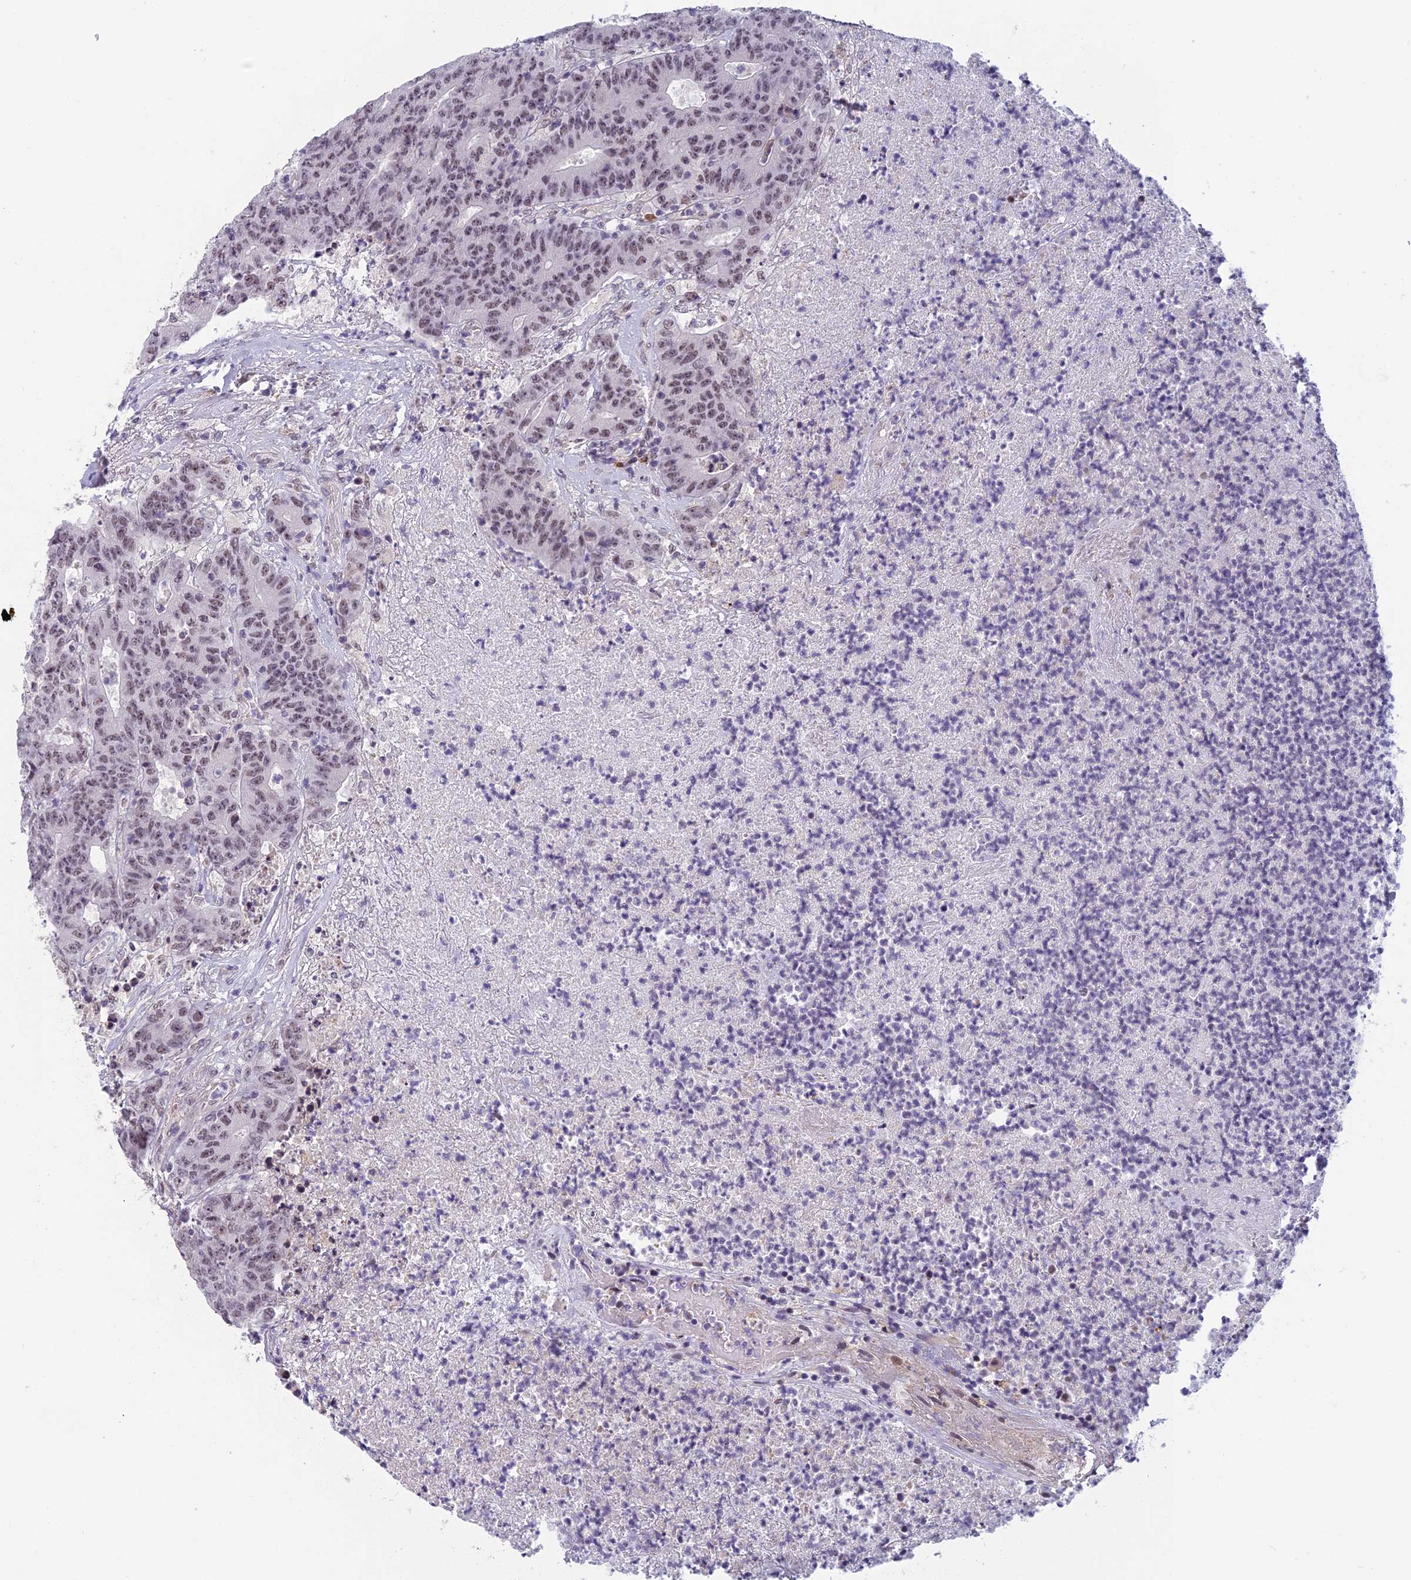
{"staining": {"intensity": "weak", "quantity": "25%-75%", "location": "nuclear"}, "tissue": "colorectal cancer", "cell_type": "Tumor cells", "image_type": "cancer", "snomed": [{"axis": "morphology", "description": "Adenocarcinoma, NOS"}, {"axis": "topography", "description": "Colon"}], "caption": "Colorectal cancer (adenocarcinoma) stained for a protein displays weak nuclear positivity in tumor cells.", "gene": "MORF4L1", "patient": {"sex": "female", "age": 75}}